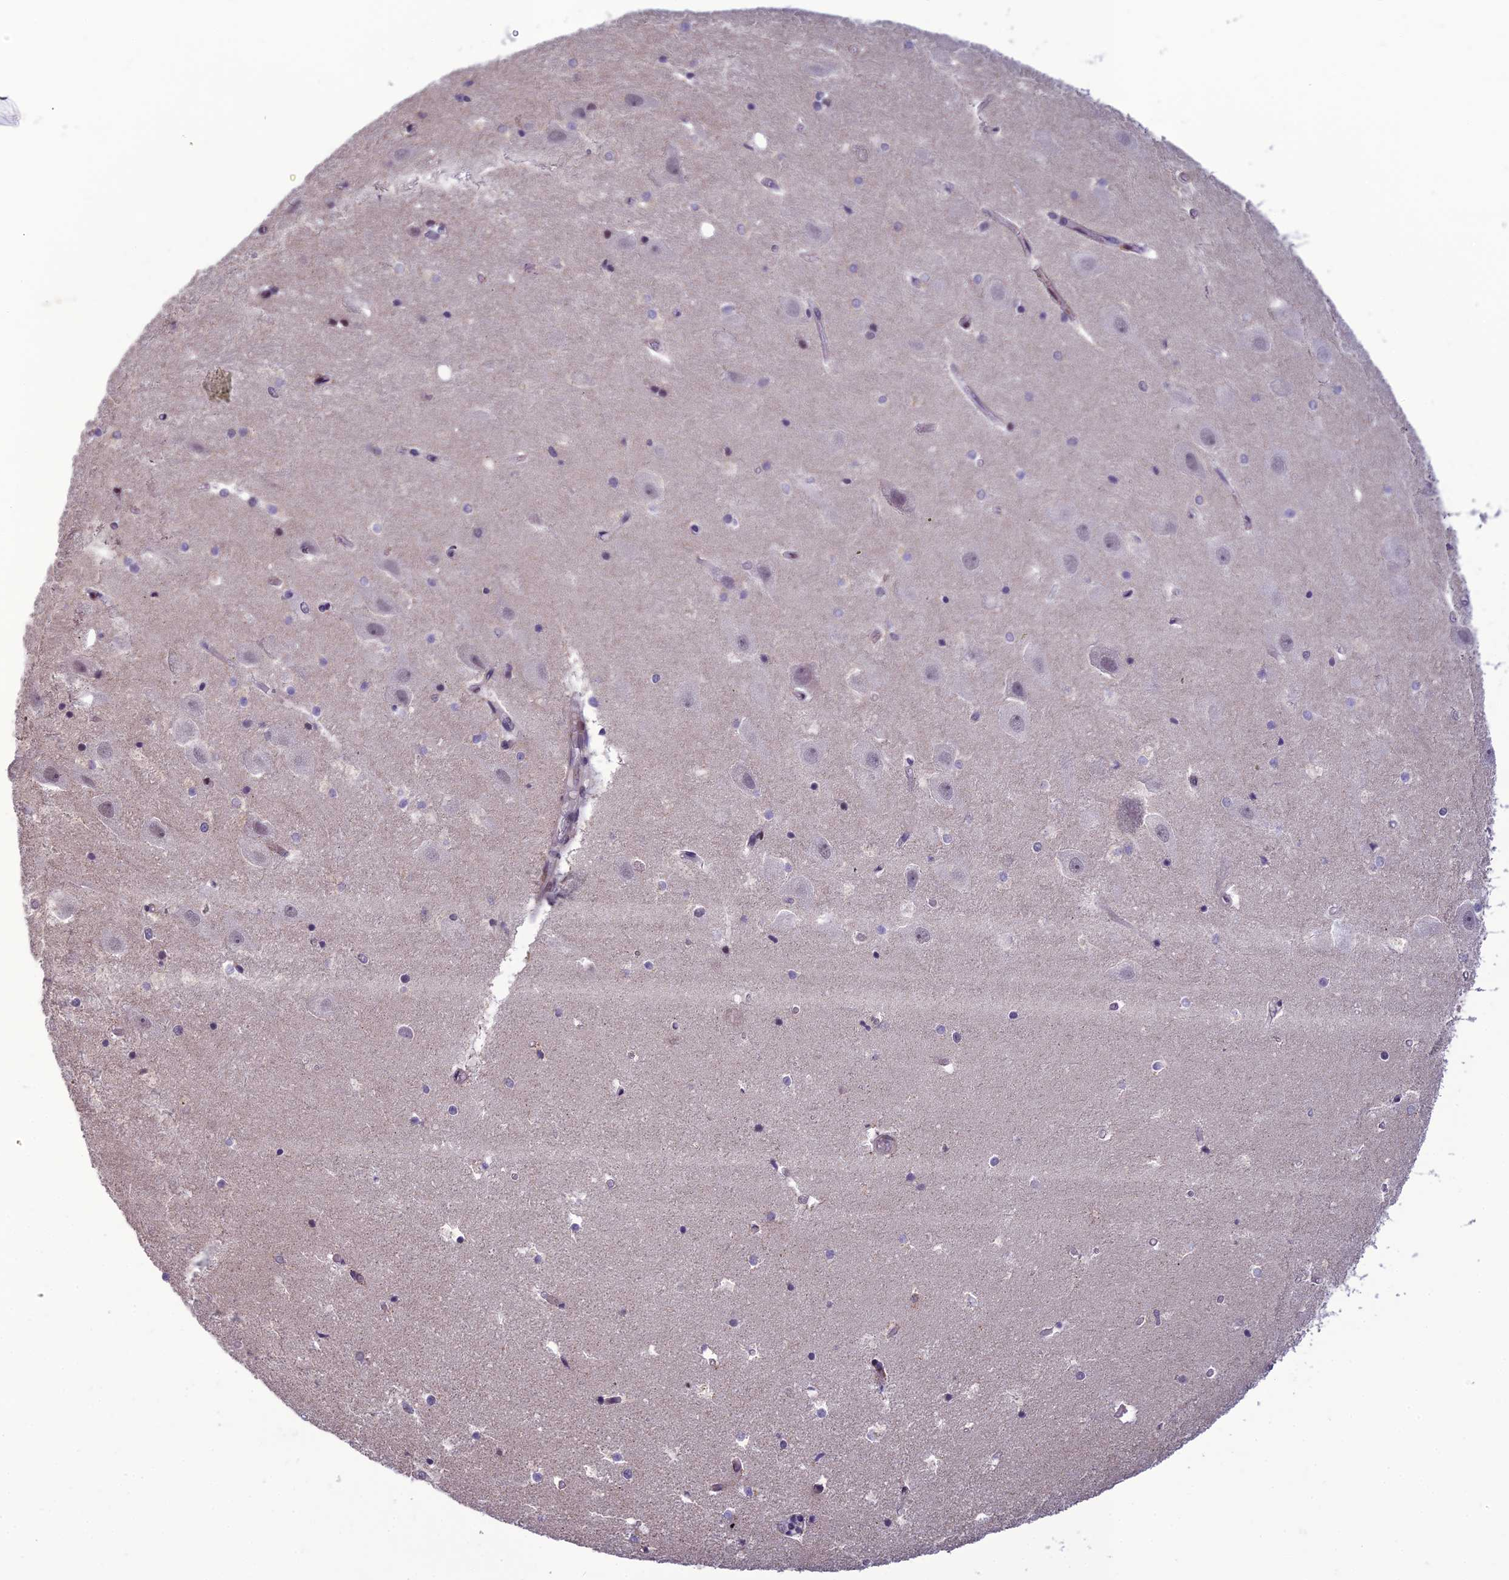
{"staining": {"intensity": "negative", "quantity": "none", "location": "none"}, "tissue": "hippocampus", "cell_type": "Glial cells", "image_type": "normal", "snomed": [{"axis": "morphology", "description": "Normal tissue, NOS"}, {"axis": "topography", "description": "Hippocampus"}], "caption": "Photomicrograph shows no protein expression in glial cells of unremarkable hippocampus. Brightfield microscopy of immunohistochemistry (IHC) stained with DAB (brown) and hematoxylin (blue), captured at high magnification.", "gene": "FBRS", "patient": {"sex": "female", "age": 52}}